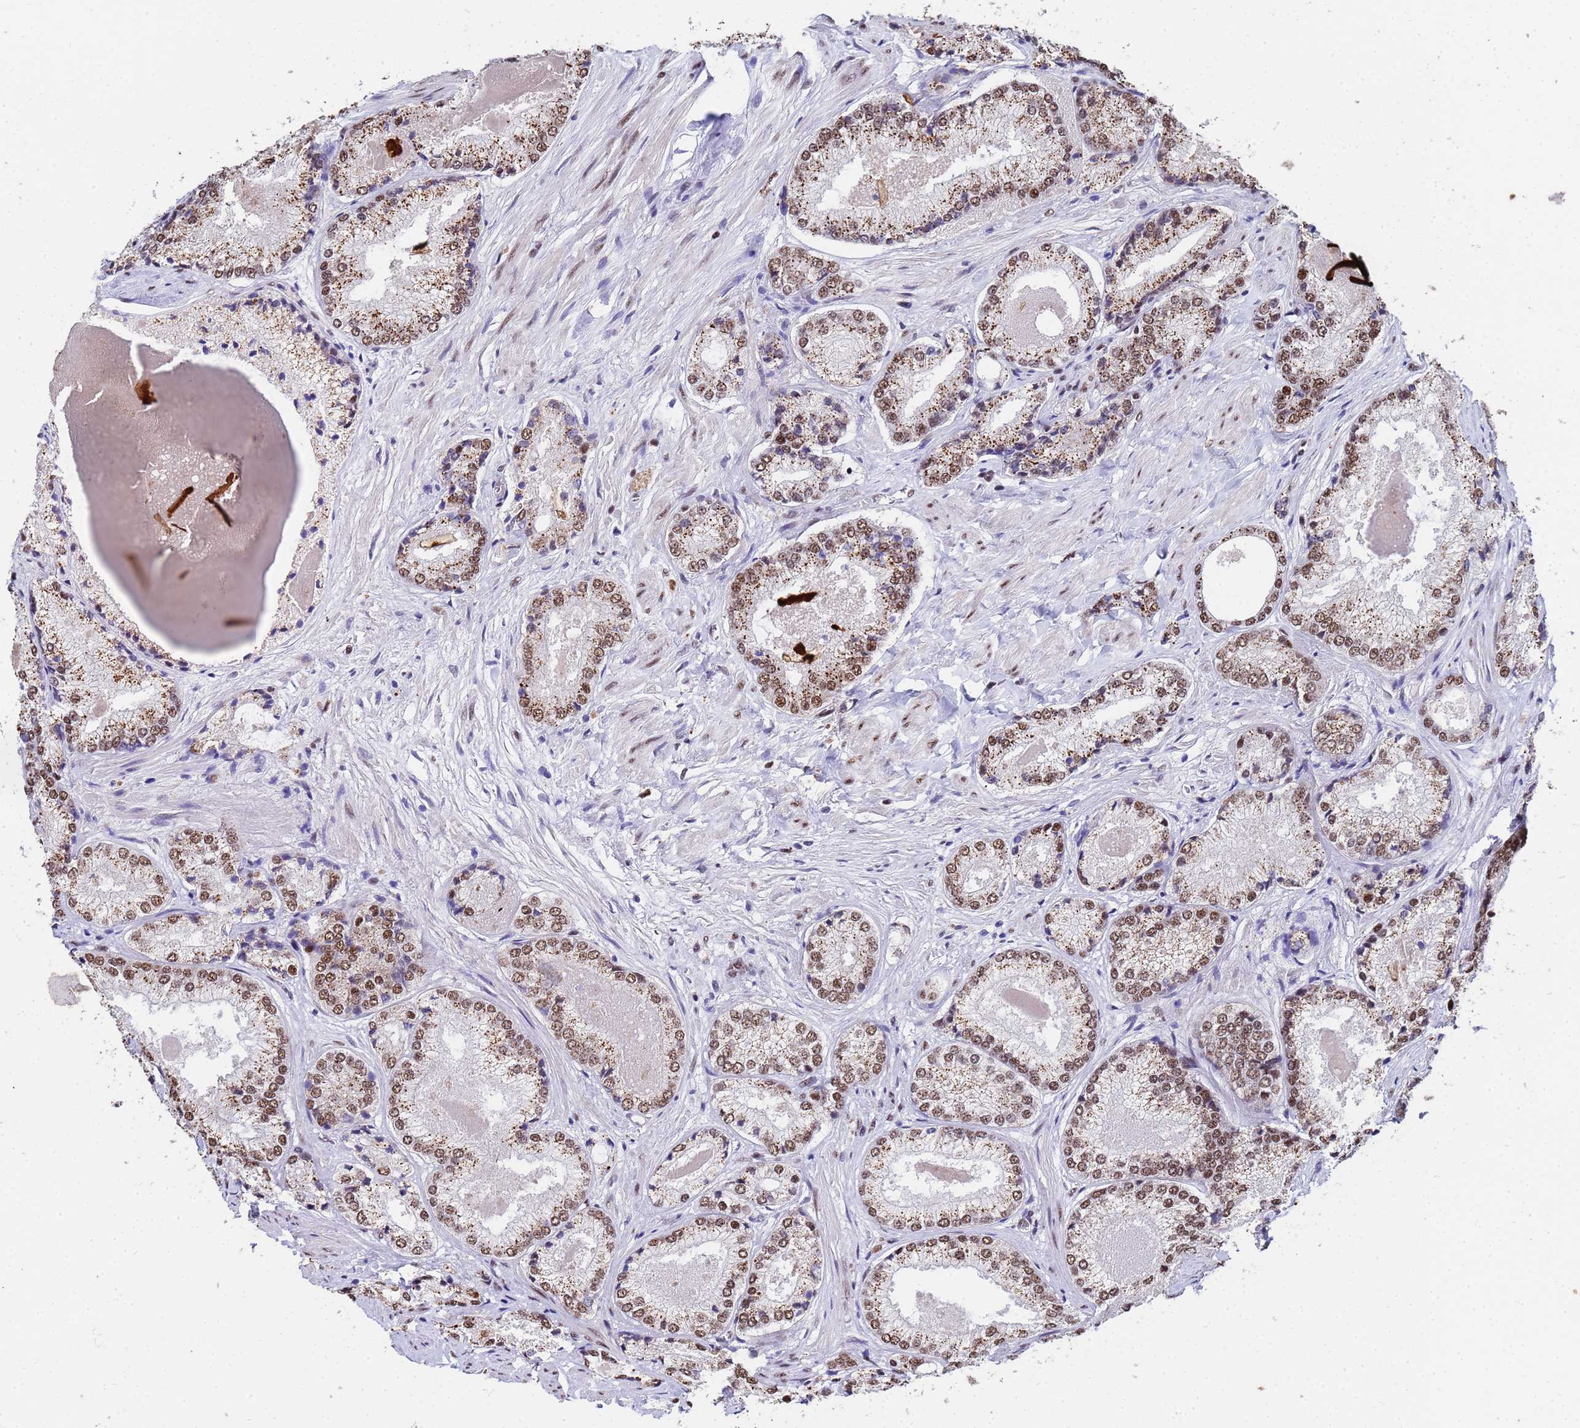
{"staining": {"intensity": "moderate", "quantity": ">75%", "location": "cytoplasmic/membranous,nuclear"}, "tissue": "prostate cancer", "cell_type": "Tumor cells", "image_type": "cancer", "snomed": [{"axis": "morphology", "description": "Adenocarcinoma, Low grade"}, {"axis": "topography", "description": "Prostate"}], "caption": "A medium amount of moderate cytoplasmic/membranous and nuclear positivity is identified in approximately >75% of tumor cells in low-grade adenocarcinoma (prostate) tissue.", "gene": "SF3B2", "patient": {"sex": "male", "age": 68}}